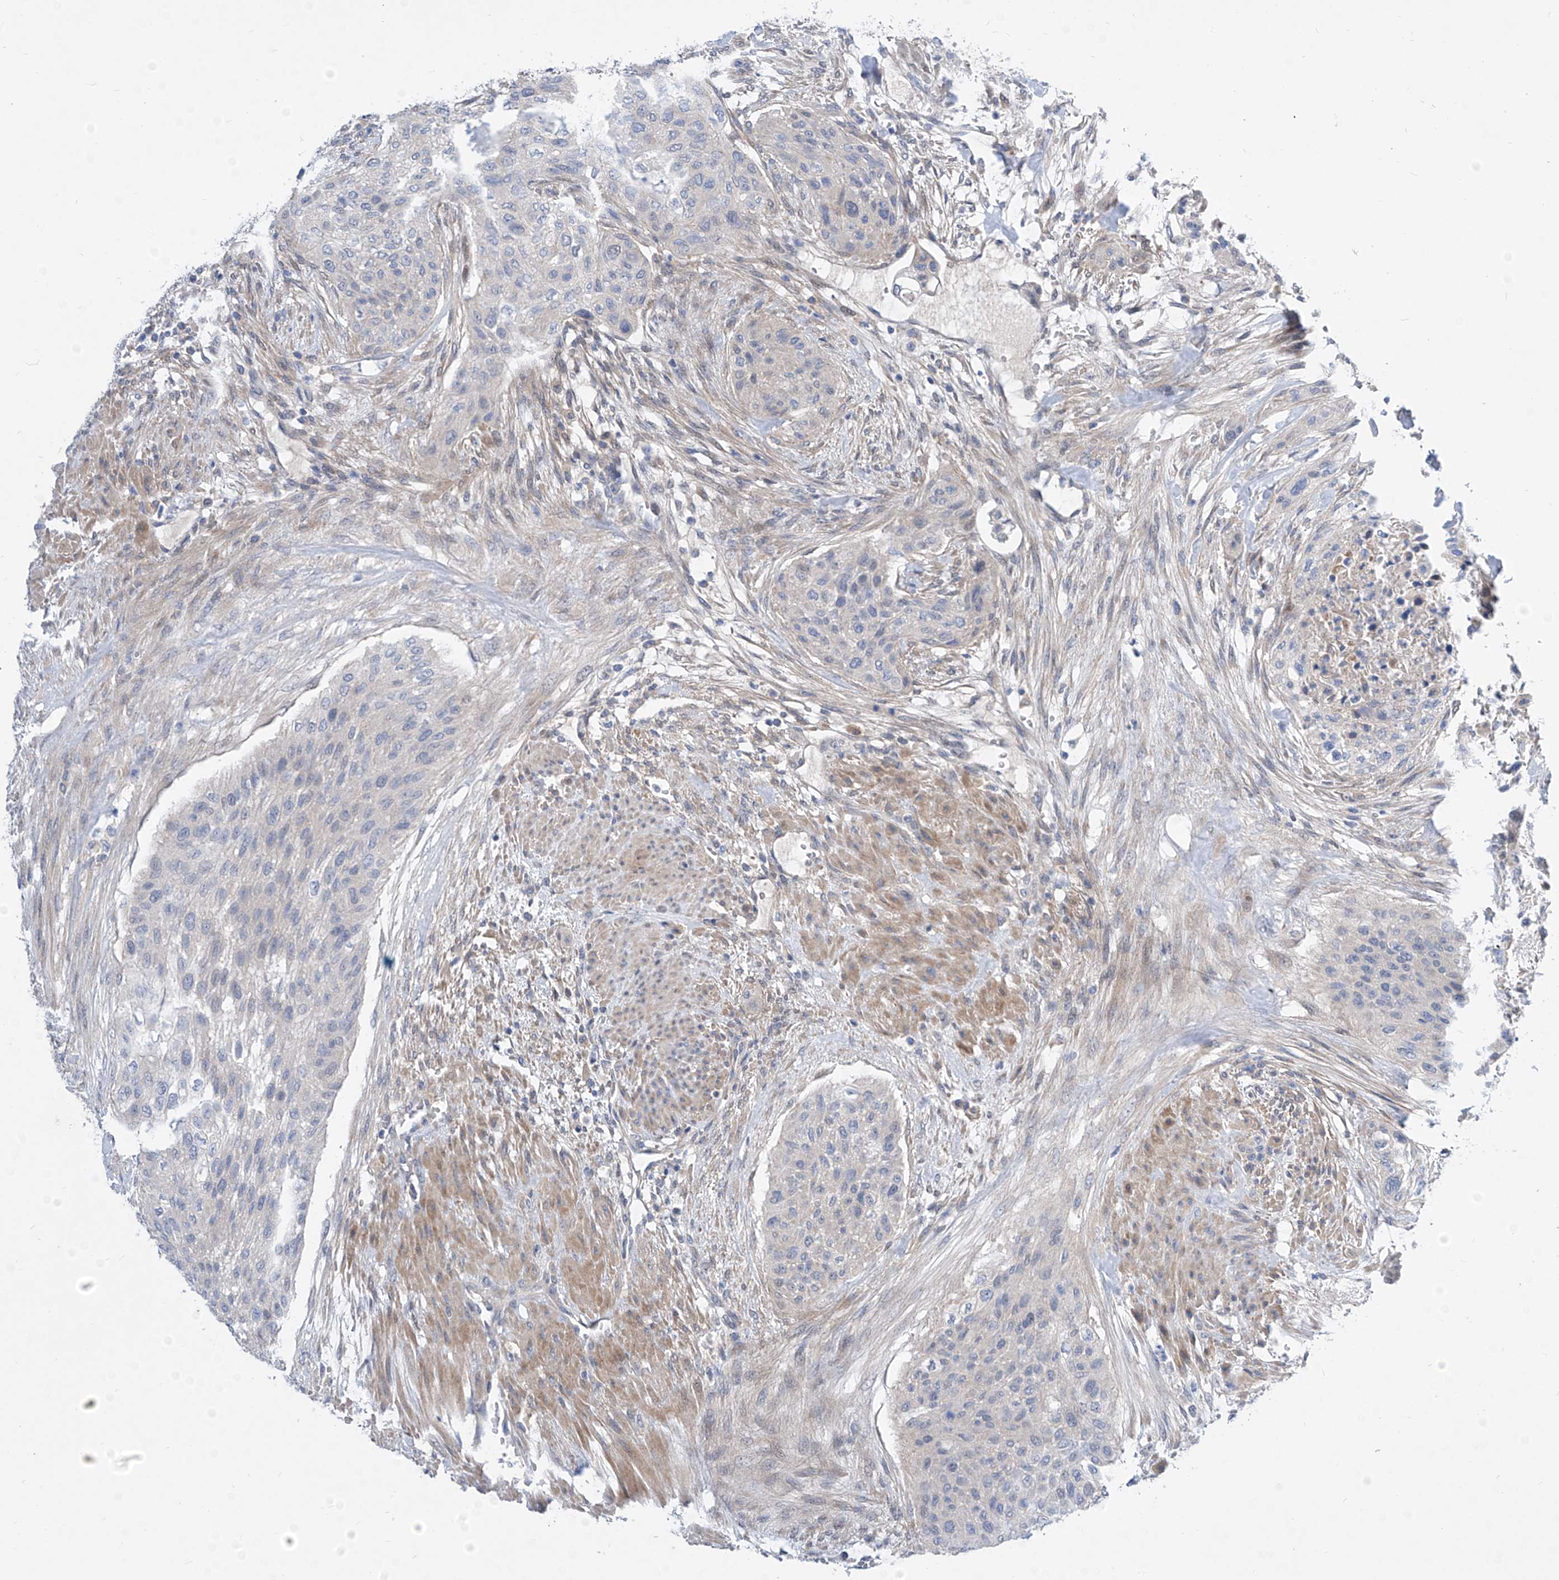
{"staining": {"intensity": "negative", "quantity": "none", "location": "none"}, "tissue": "urothelial cancer", "cell_type": "Tumor cells", "image_type": "cancer", "snomed": [{"axis": "morphology", "description": "Urothelial carcinoma, High grade"}, {"axis": "topography", "description": "Urinary bladder"}], "caption": "Photomicrograph shows no significant protein staining in tumor cells of high-grade urothelial carcinoma.", "gene": "SRBD1", "patient": {"sex": "male", "age": 35}}